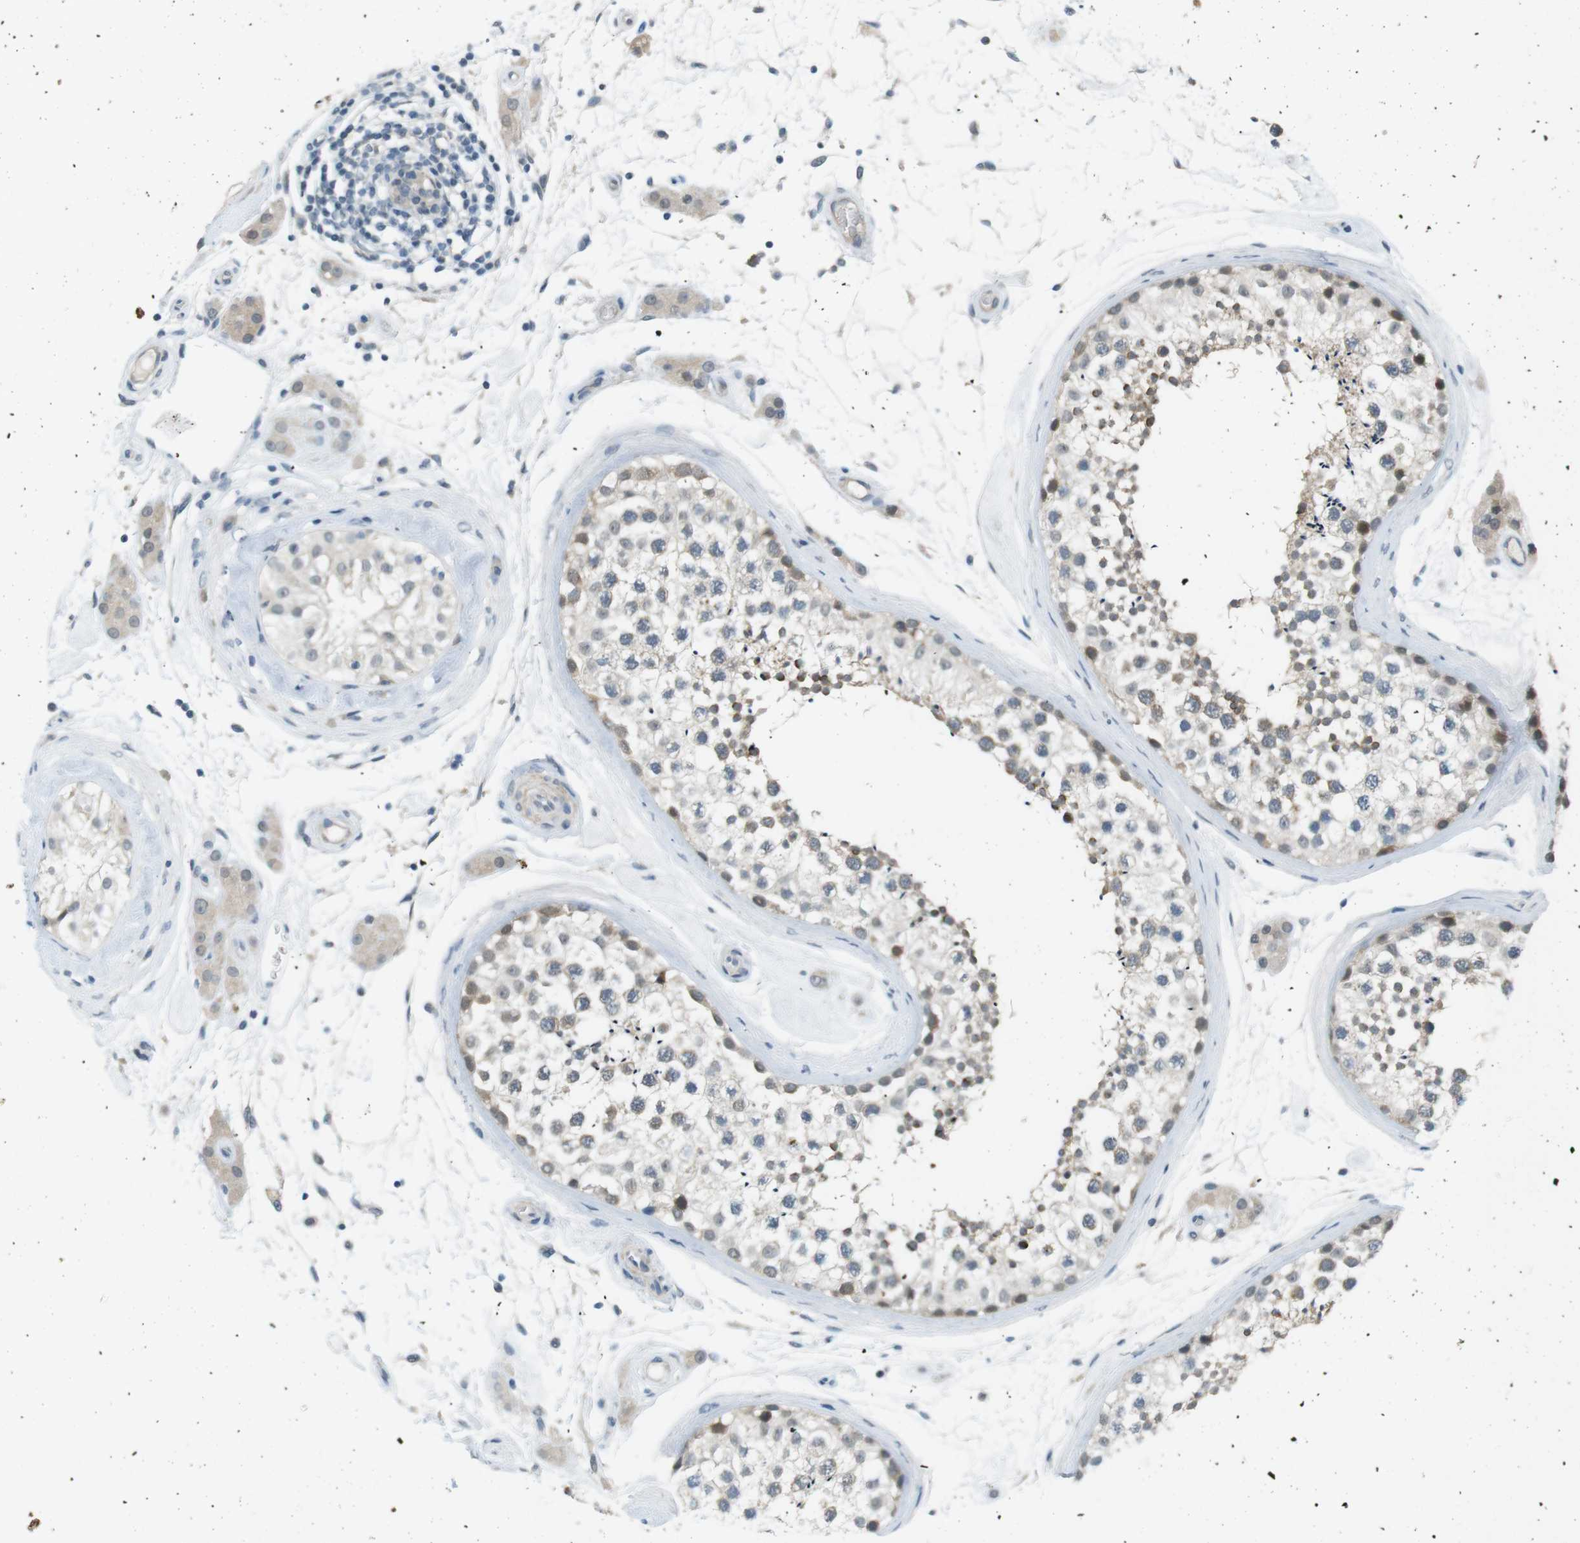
{"staining": {"intensity": "weak", "quantity": "<25%", "location": "cytoplasmic/membranous"}, "tissue": "testis", "cell_type": "Cells in seminiferous ducts", "image_type": "normal", "snomed": [{"axis": "morphology", "description": "Normal tissue, NOS"}, {"axis": "topography", "description": "Testis"}], "caption": "DAB (3,3'-diaminobenzidine) immunohistochemical staining of normal testis reveals no significant expression in cells in seminiferous ducts. (Brightfield microscopy of DAB (3,3'-diaminobenzidine) immunohistochemistry (IHC) at high magnification).", "gene": "RTN3", "patient": {"sex": "male", "age": 46}}